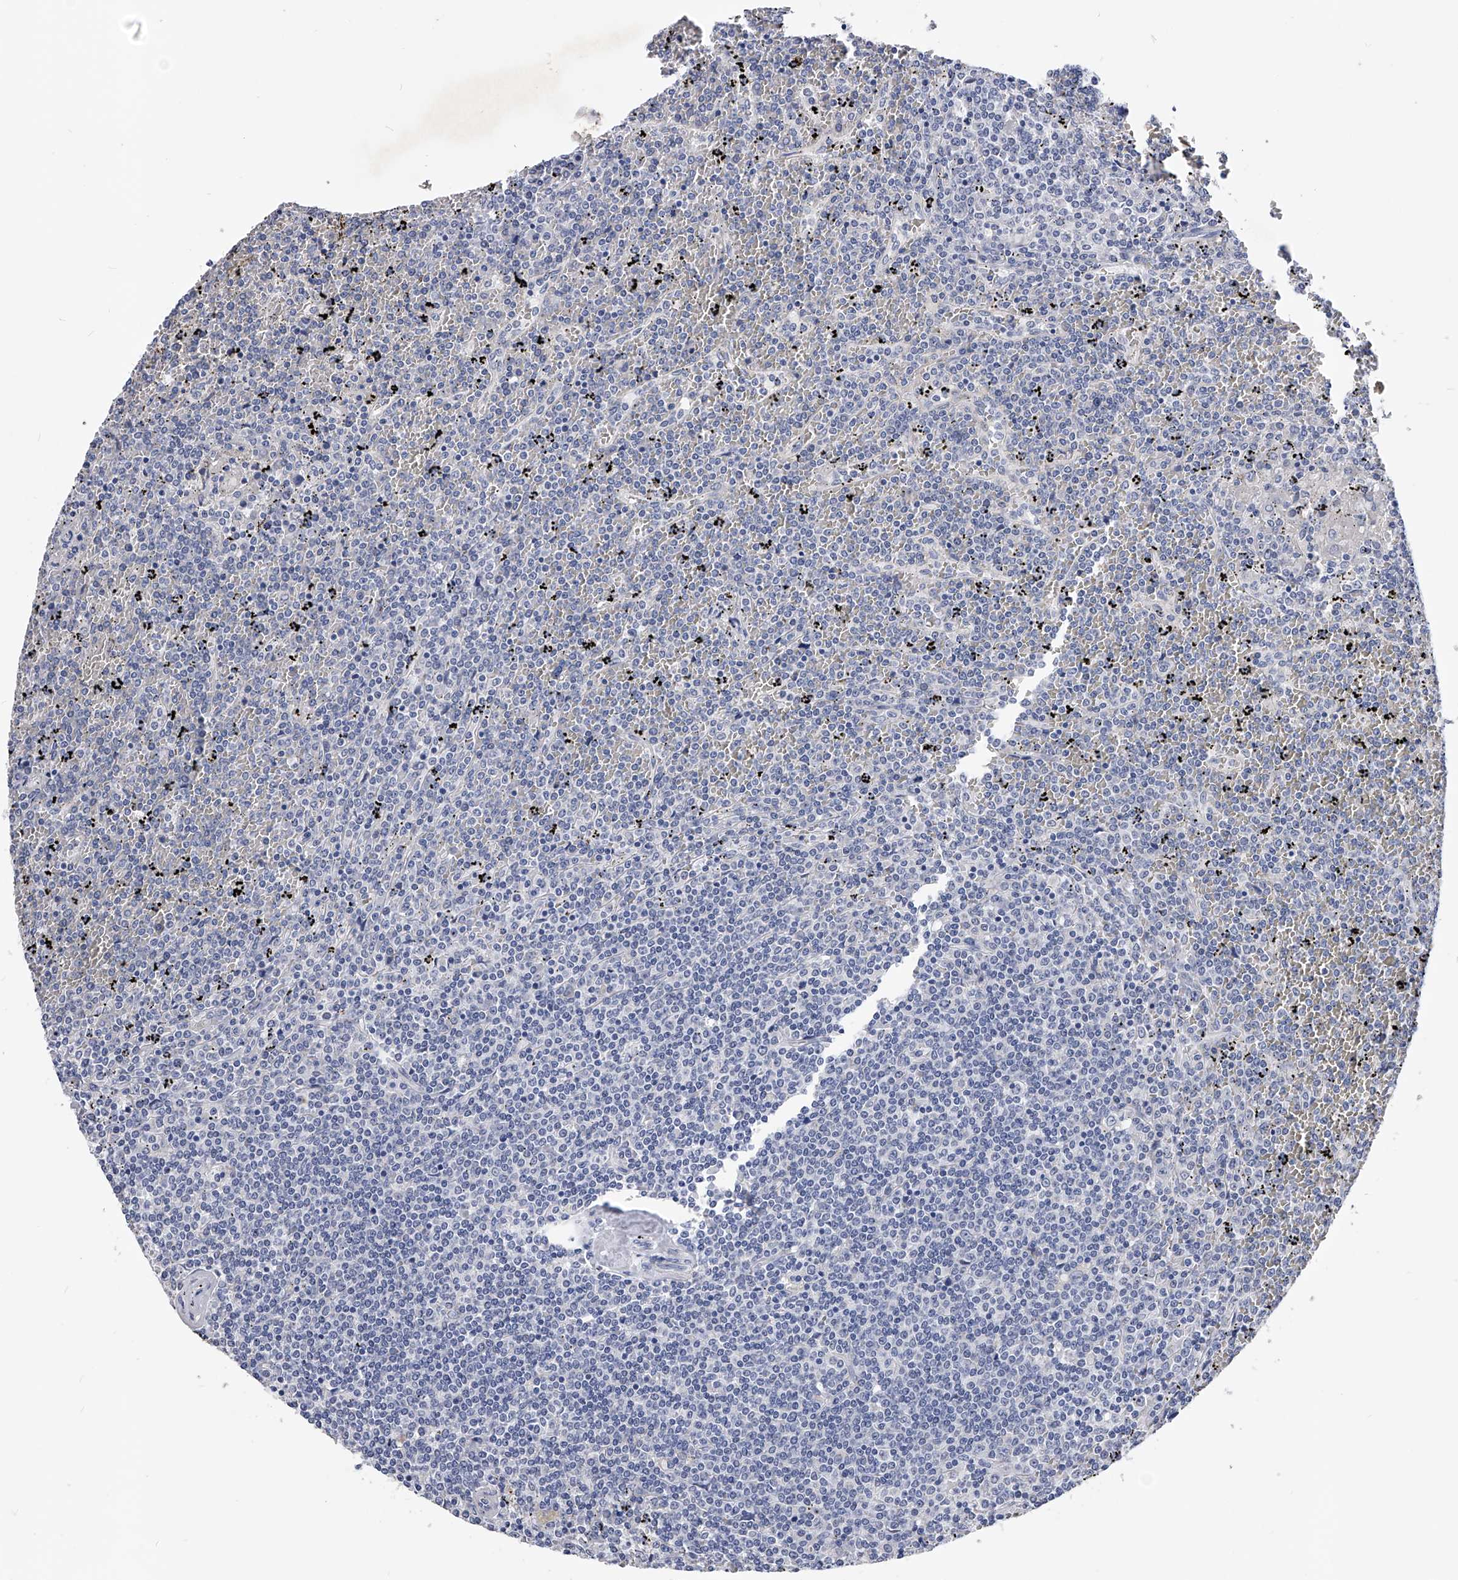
{"staining": {"intensity": "negative", "quantity": "none", "location": "none"}, "tissue": "lymphoma", "cell_type": "Tumor cells", "image_type": "cancer", "snomed": [{"axis": "morphology", "description": "Malignant lymphoma, non-Hodgkin's type, Low grade"}, {"axis": "topography", "description": "Spleen"}], "caption": "IHC histopathology image of neoplastic tissue: lymphoma stained with DAB (3,3'-diaminobenzidine) reveals no significant protein expression in tumor cells.", "gene": "ZNF529", "patient": {"sex": "female", "age": 19}}